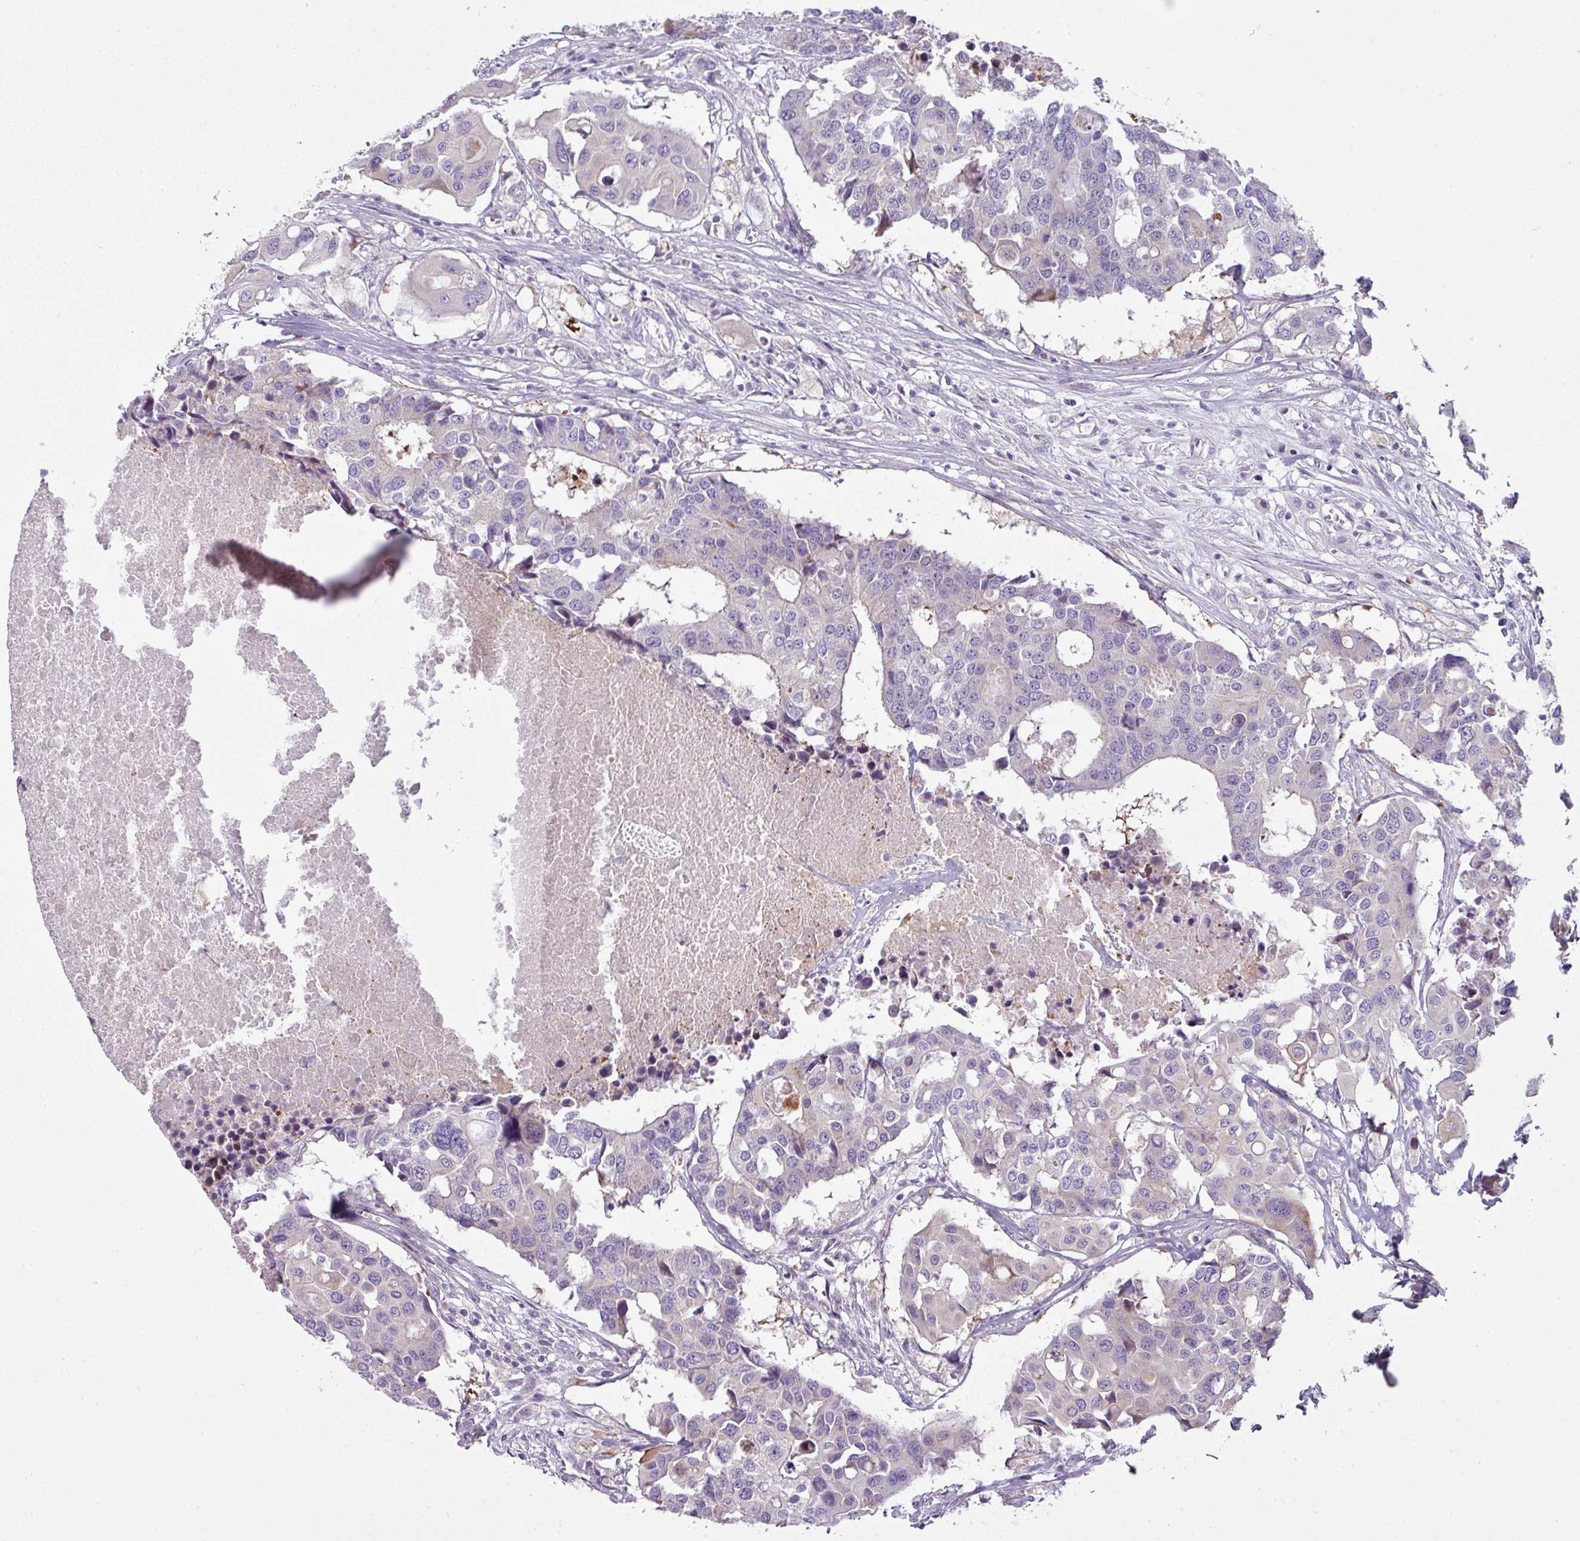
{"staining": {"intensity": "negative", "quantity": "none", "location": "none"}, "tissue": "colorectal cancer", "cell_type": "Tumor cells", "image_type": "cancer", "snomed": [{"axis": "morphology", "description": "Adenocarcinoma, NOS"}, {"axis": "topography", "description": "Colon"}], "caption": "A photomicrograph of colorectal cancer stained for a protein shows no brown staining in tumor cells. (Stains: DAB (3,3'-diaminobenzidine) immunohistochemistry (IHC) with hematoxylin counter stain, Microscopy: brightfield microscopy at high magnification).", "gene": "CAMK2B", "patient": {"sex": "male", "age": 77}}